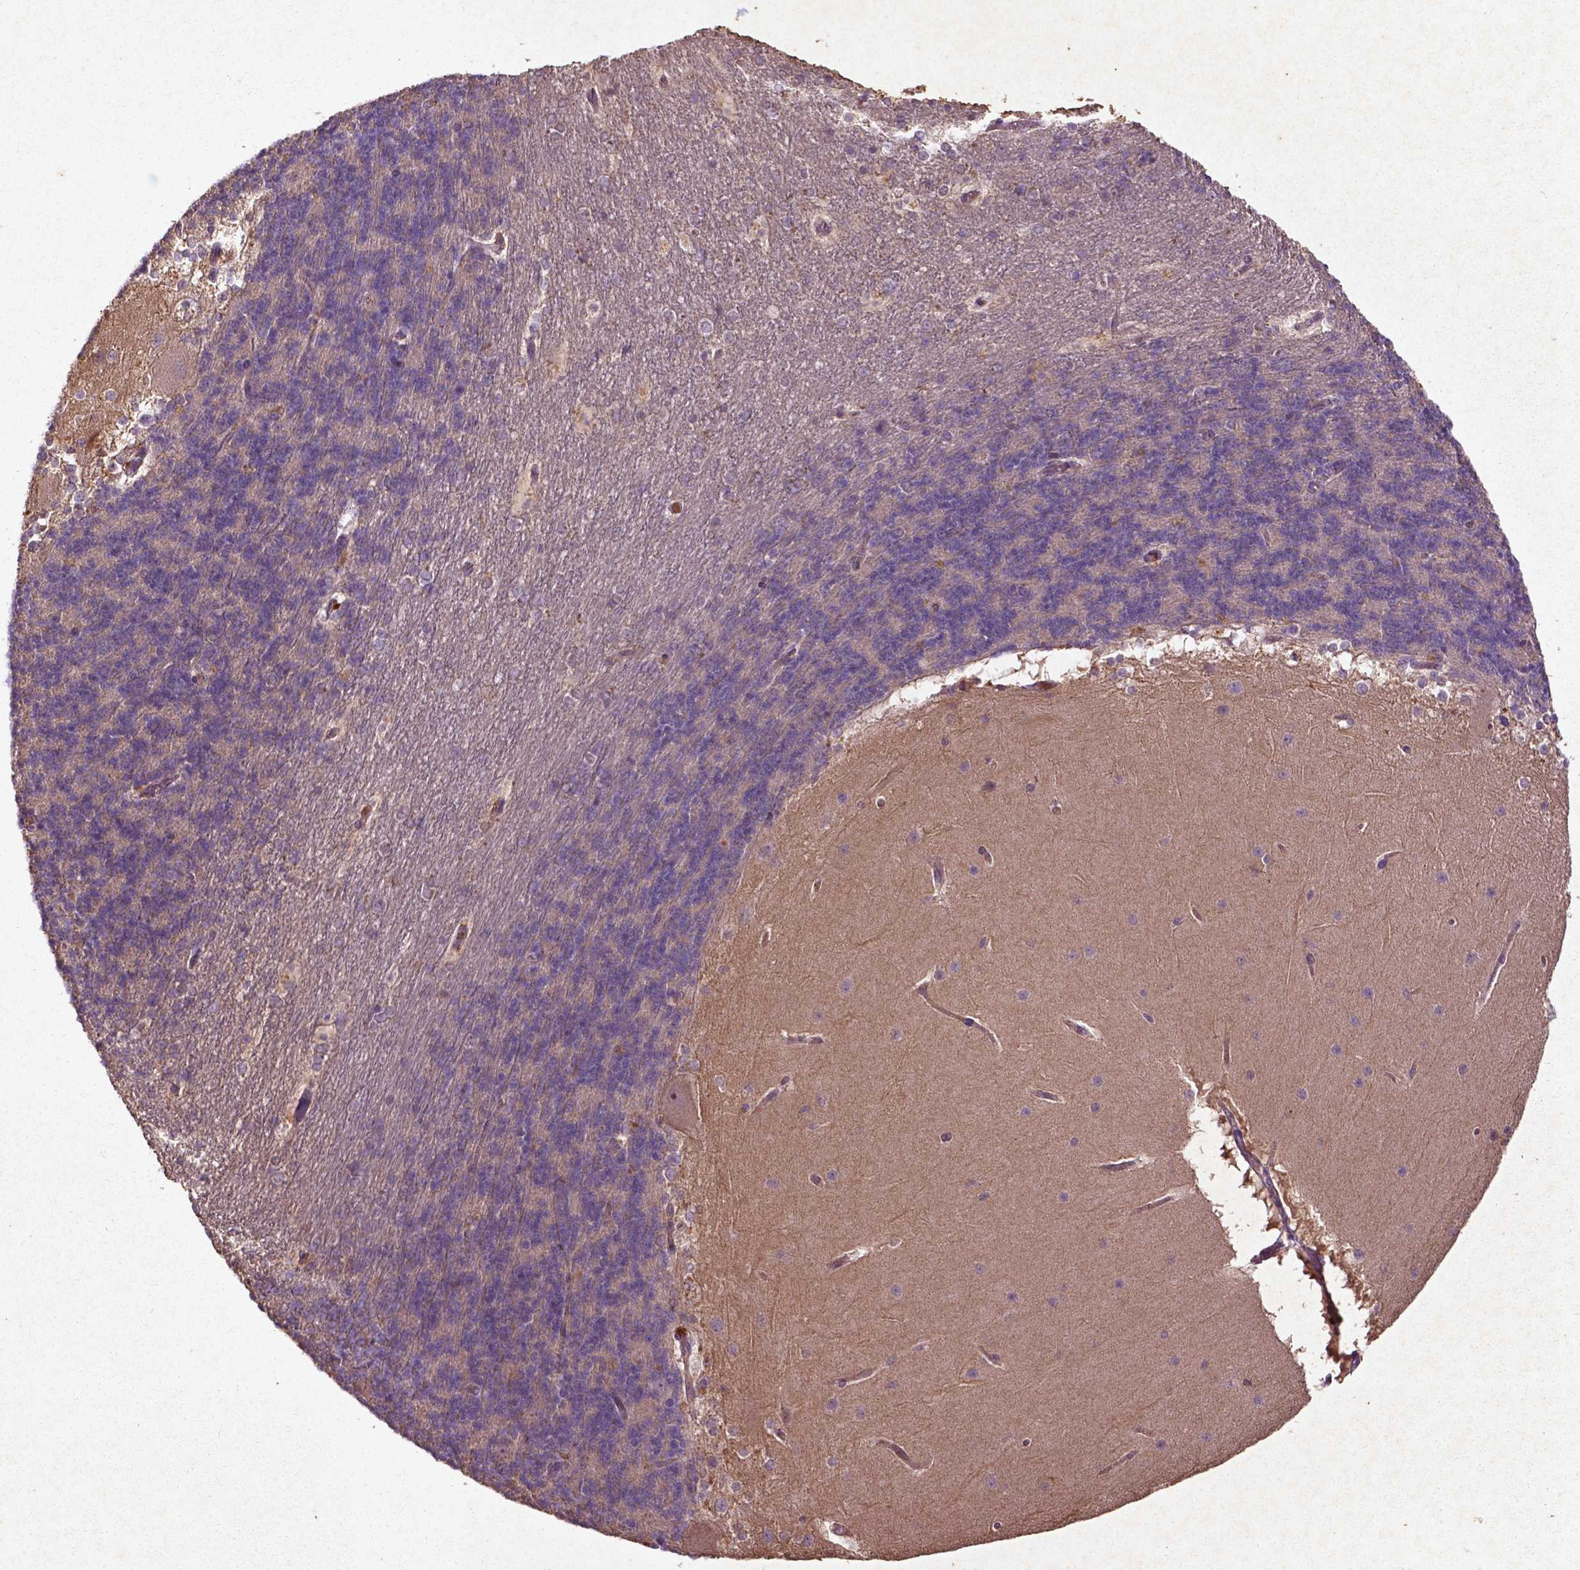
{"staining": {"intensity": "negative", "quantity": "none", "location": "none"}, "tissue": "cerebellum", "cell_type": "Cells in granular layer", "image_type": "normal", "snomed": [{"axis": "morphology", "description": "Normal tissue, NOS"}, {"axis": "topography", "description": "Cerebellum"}], "caption": "High magnification brightfield microscopy of benign cerebellum stained with DAB (3,3'-diaminobenzidine) (brown) and counterstained with hematoxylin (blue): cells in granular layer show no significant expression.", "gene": "COQ2", "patient": {"sex": "female", "age": 19}}